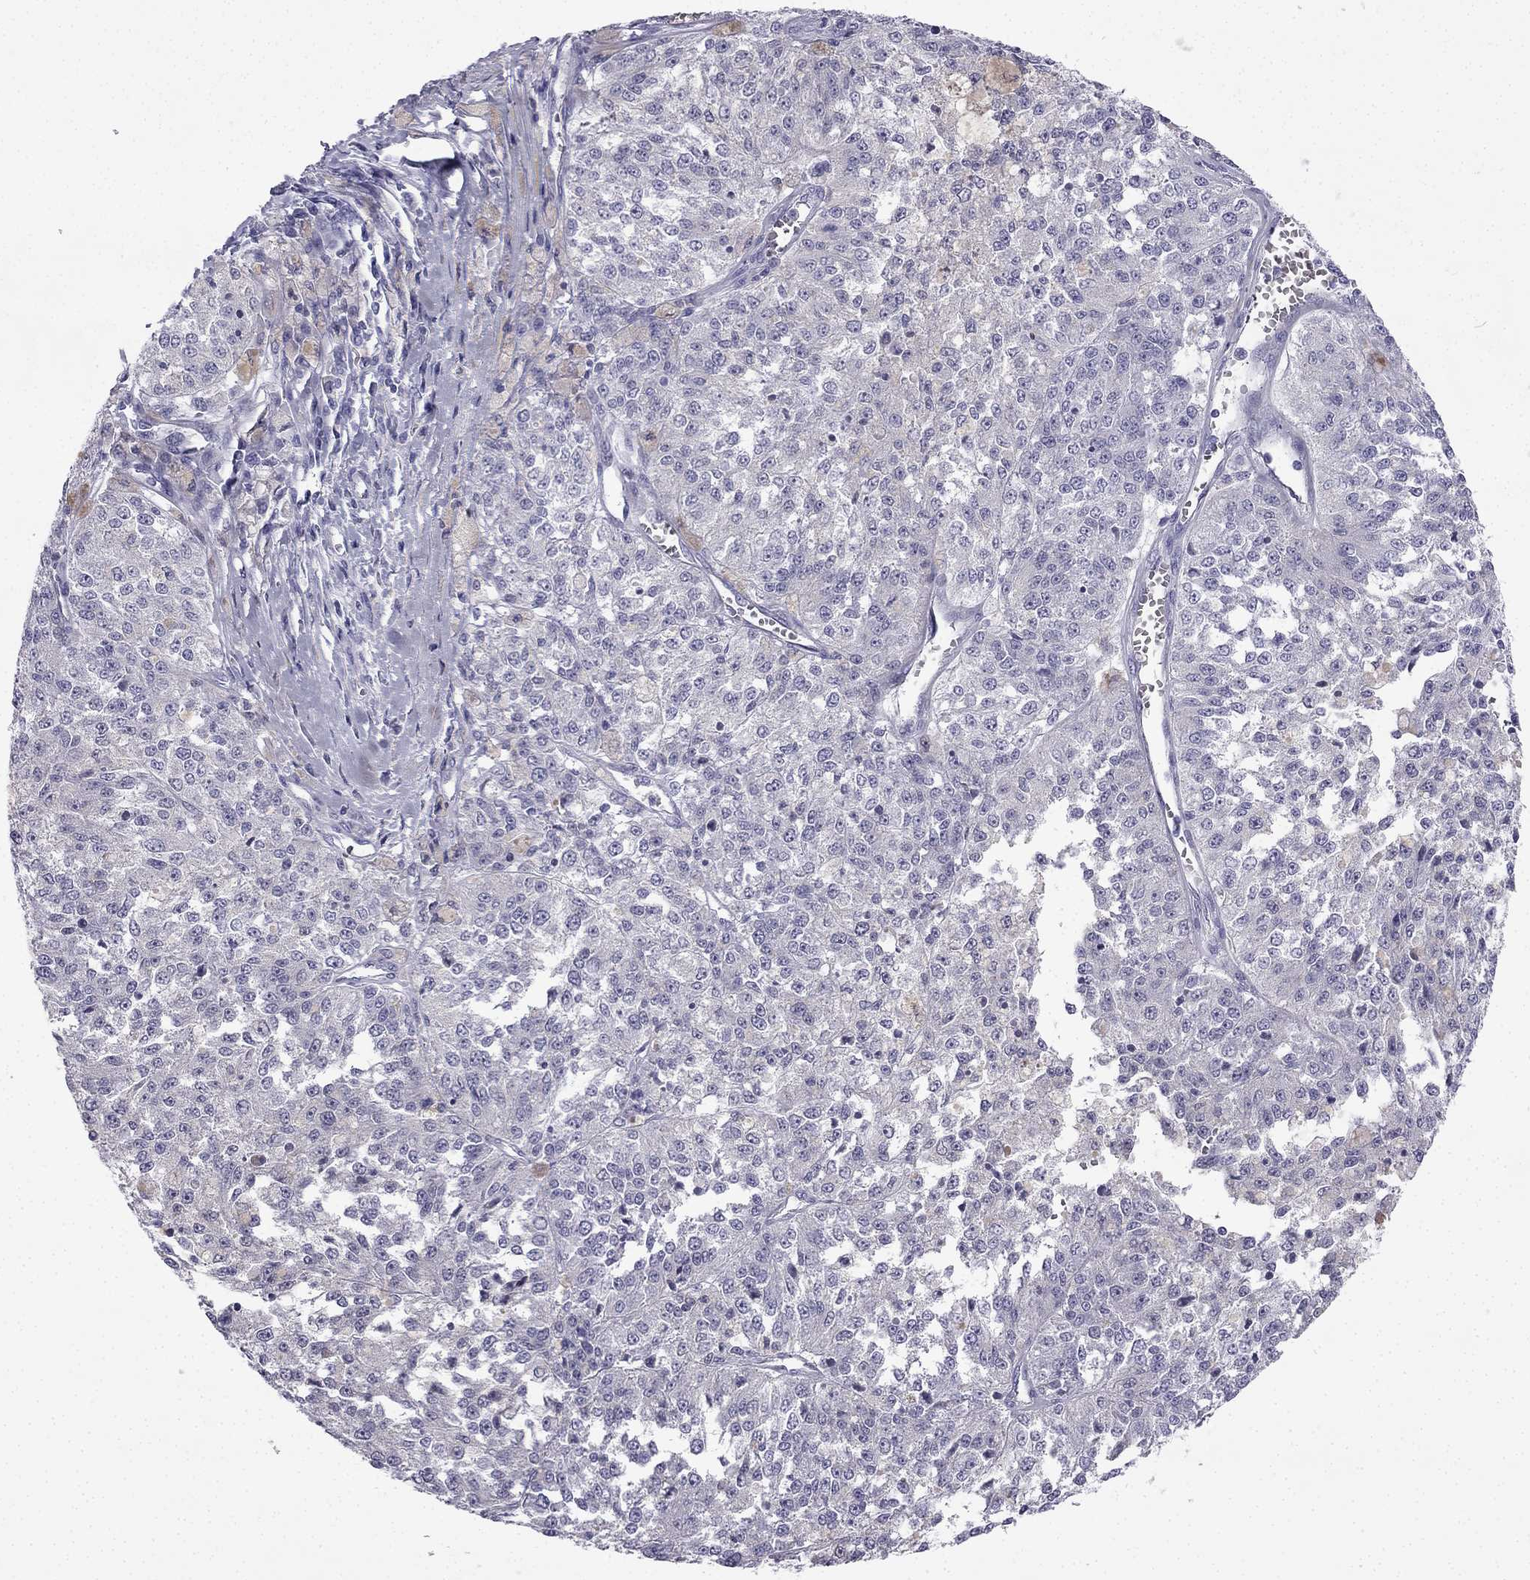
{"staining": {"intensity": "negative", "quantity": "none", "location": "none"}, "tissue": "melanoma", "cell_type": "Tumor cells", "image_type": "cancer", "snomed": [{"axis": "morphology", "description": "Malignant melanoma, Metastatic site"}, {"axis": "topography", "description": "Lymph node"}], "caption": "DAB (3,3'-diaminobenzidine) immunohistochemical staining of human malignant melanoma (metastatic site) exhibits no significant staining in tumor cells.", "gene": "CFAP53", "patient": {"sex": "female", "age": 64}}